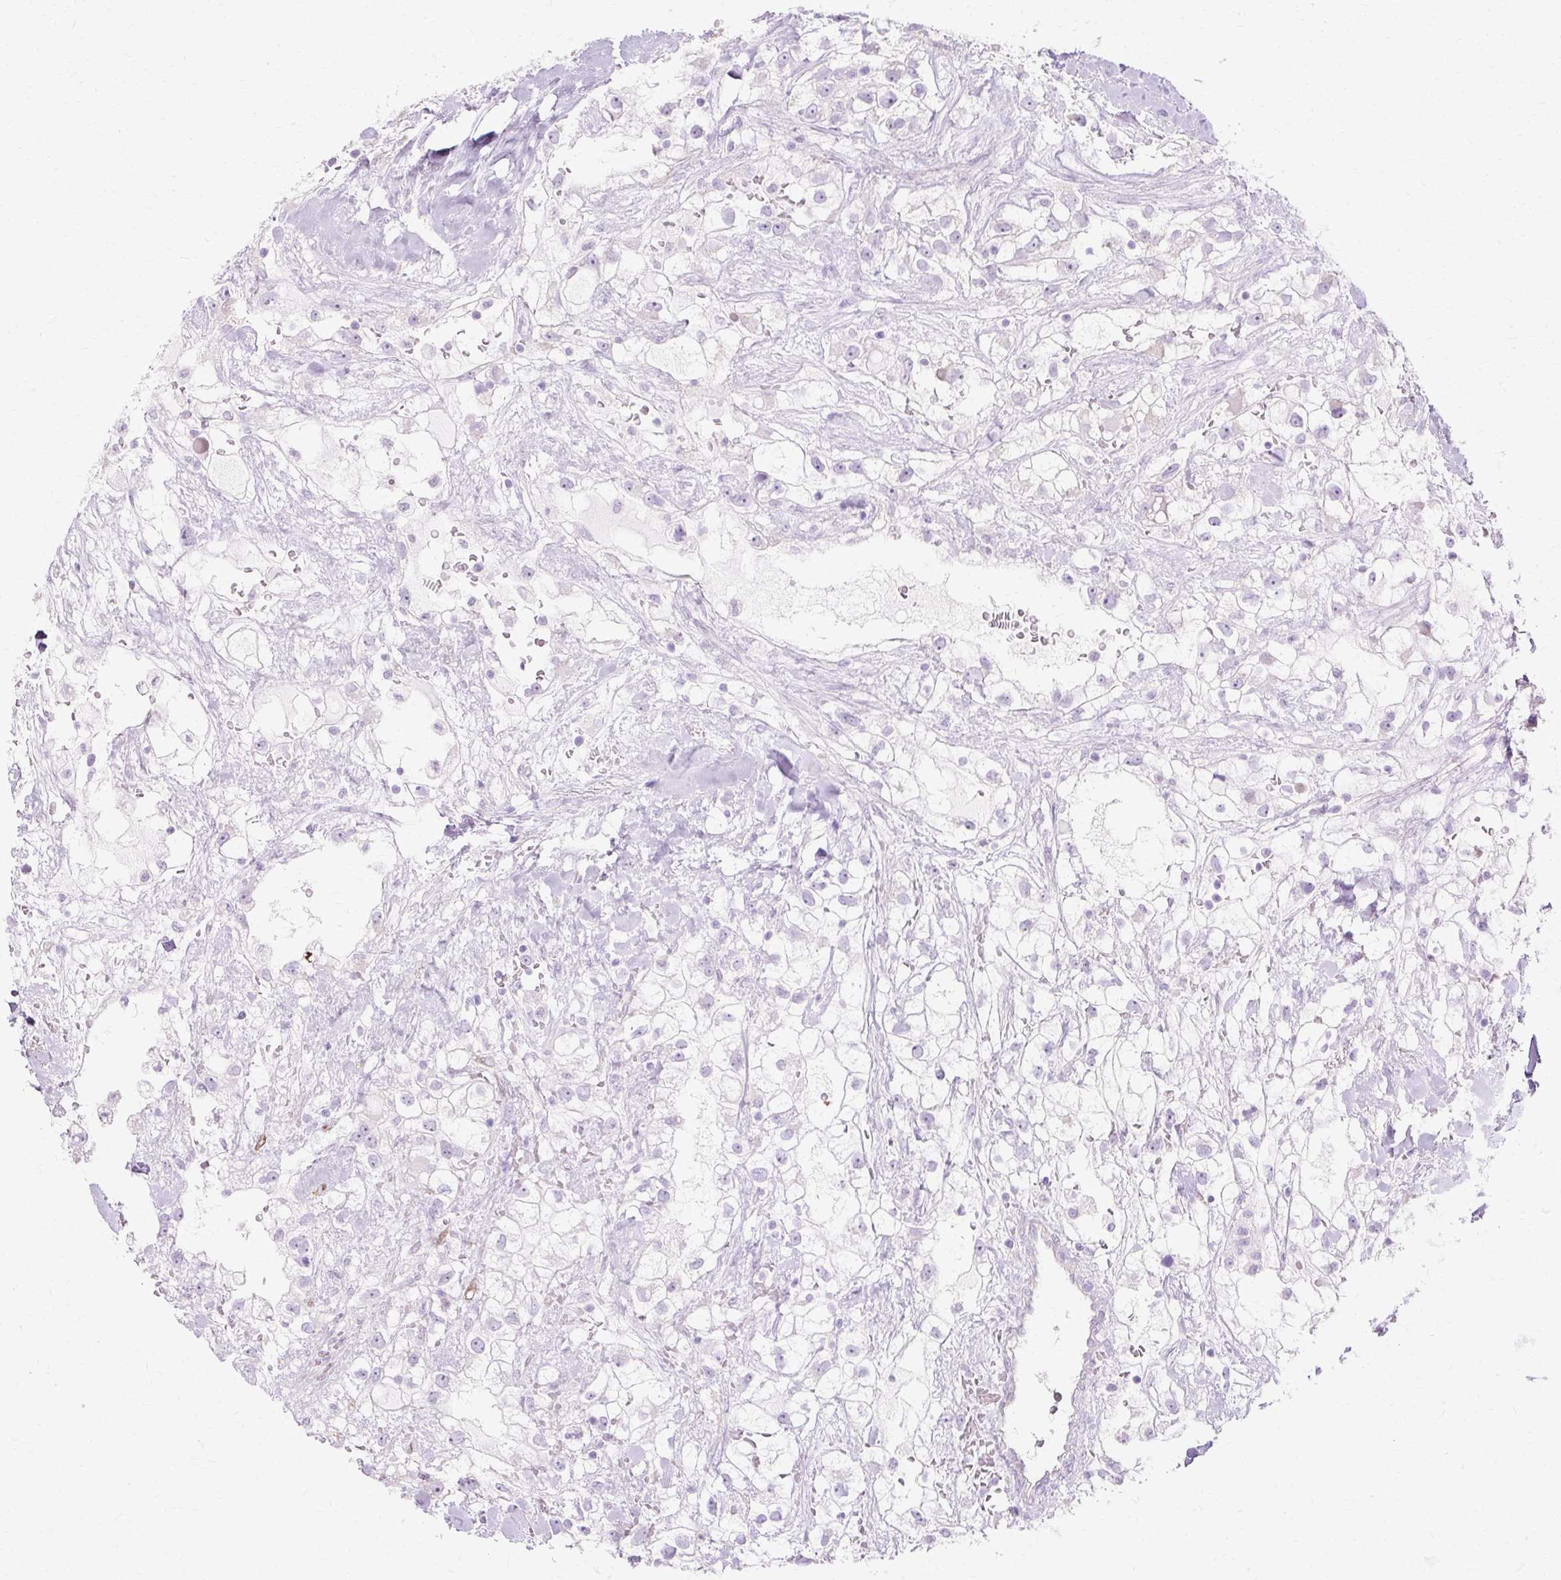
{"staining": {"intensity": "negative", "quantity": "none", "location": "none"}, "tissue": "renal cancer", "cell_type": "Tumor cells", "image_type": "cancer", "snomed": [{"axis": "morphology", "description": "Adenocarcinoma, NOS"}, {"axis": "topography", "description": "Kidney"}], "caption": "A high-resolution image shows immunohistochemistry (IHC) staining of renal cancer, which shows no significant expression in tumor cells.", "gene": "HSD11B1", "patient": {"sex": "male", "age": 59}}